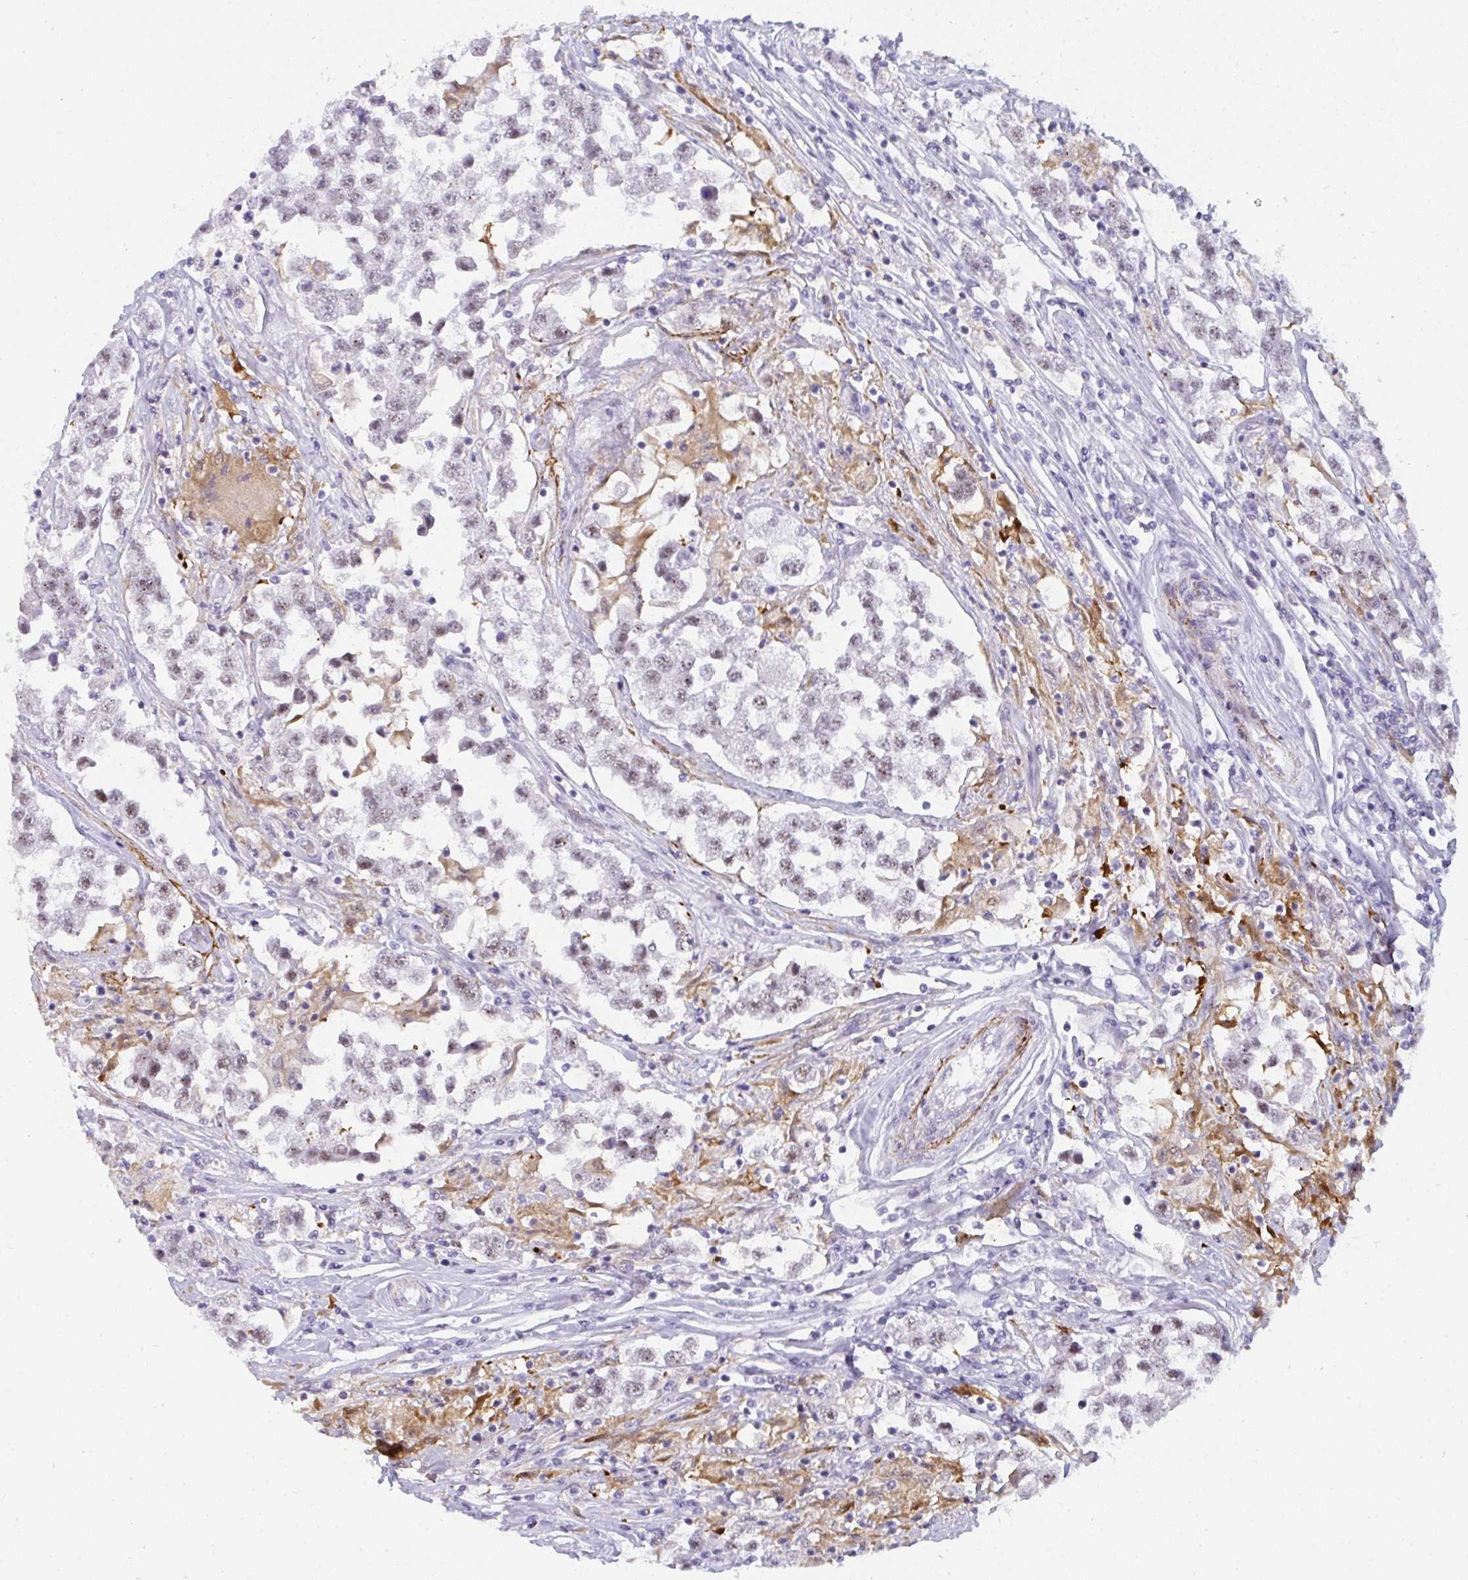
{"staining": {"intensity": "moderate", "quantity": "25%-75%", "location": "nuclear"}, "tissue": "testis cancer", "cell_type": "Tumor cells", "image_type": "cancer", "snomed": [{"axis": "morphology", "description": "Seminoma, NOS"}, {"axis": "topography", "description": "Testis"}], "caption": "Protein analysis of testis seminoma tissue exhibits moderate nuclear staining in about 25%-75% of tumor cells.", "gene": "TNMD", "patient": {"sex": "male", "age": 46}}